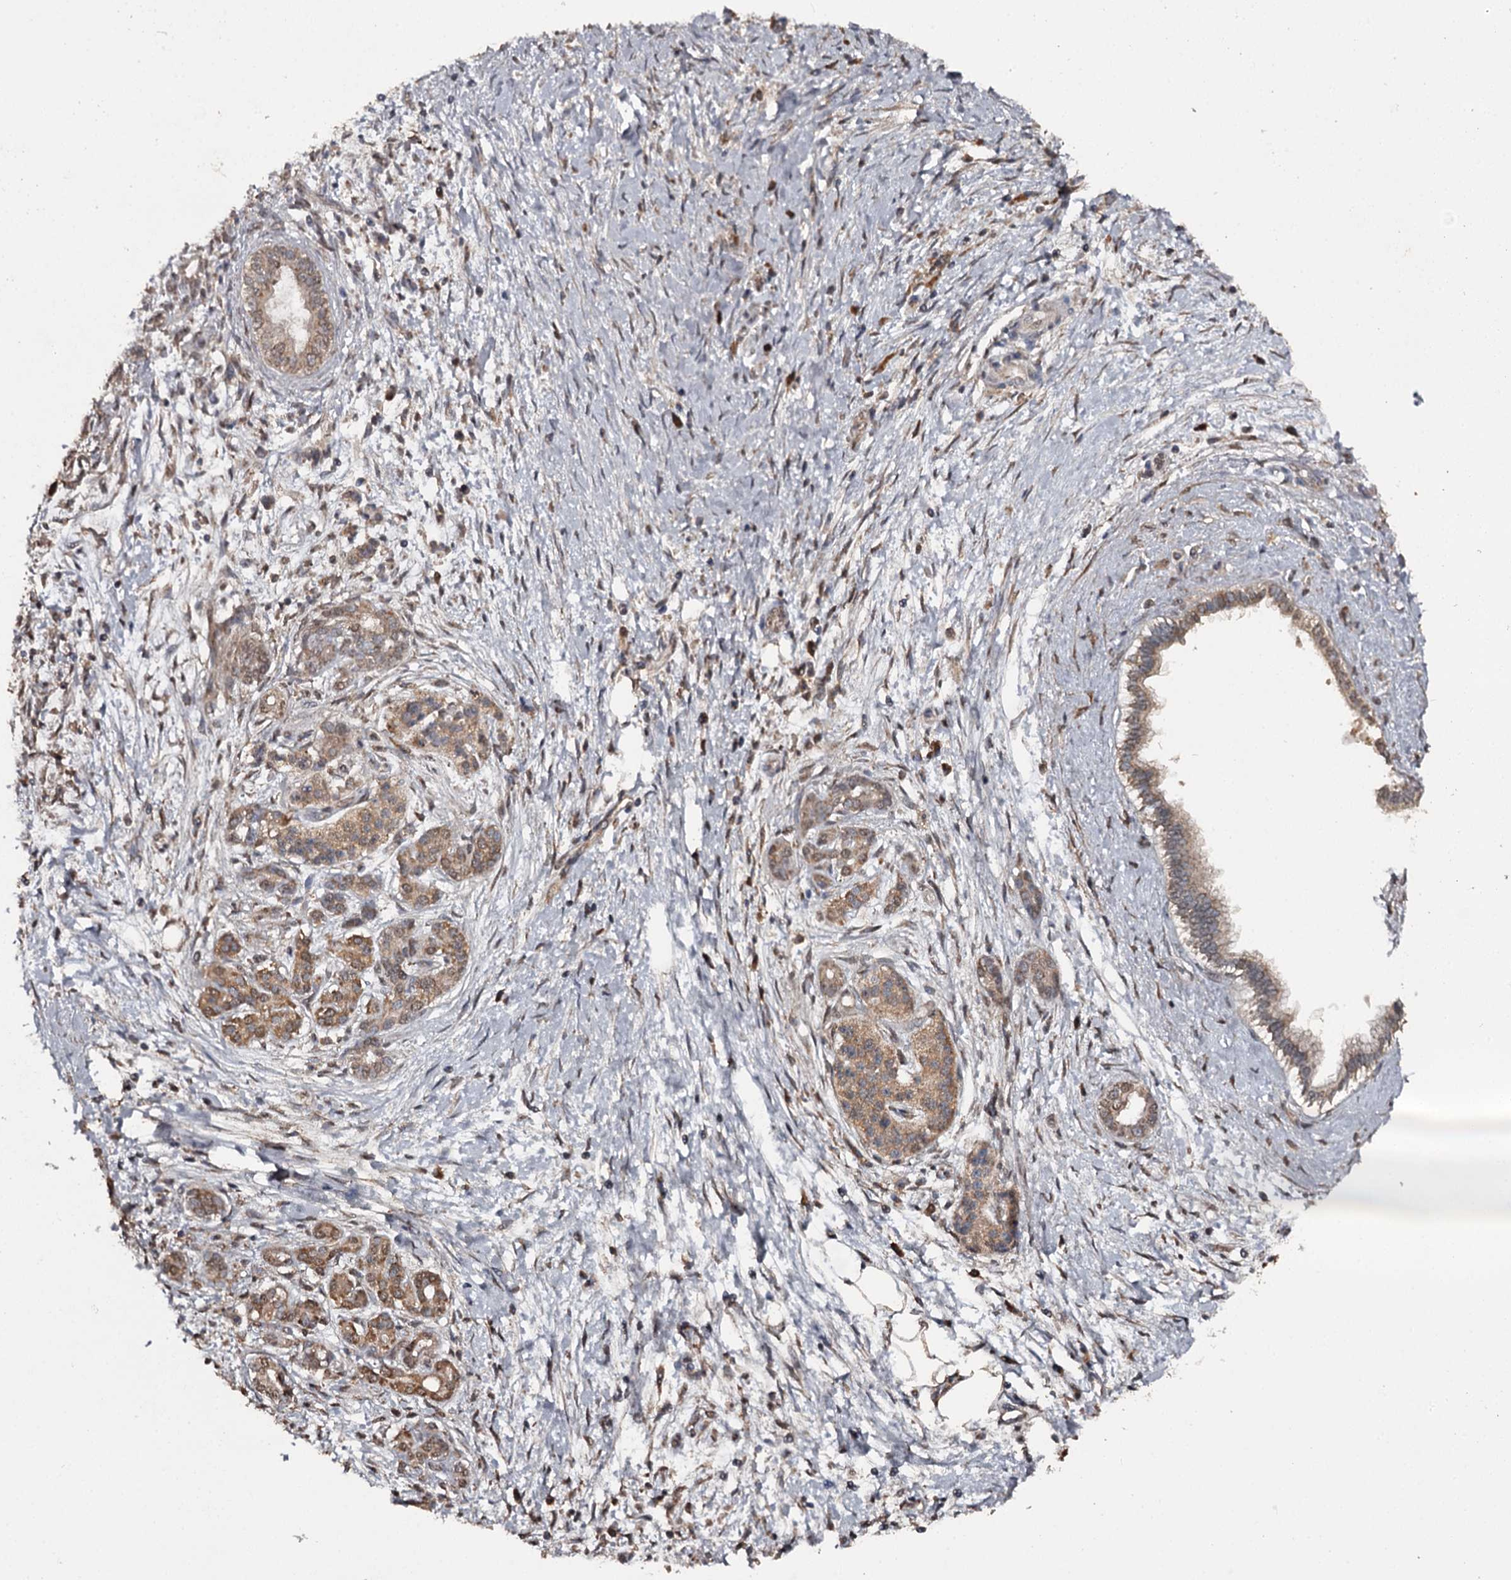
{"staining": {"intensity": "moderate", "quantity": ">75%", "location": "cytoplasmic/membranous"}, "tissue": "pancreatic cancer", "cell_type": "Tumor cells", "image_type": "cancer", "snomed": [{"axis": "morphology", "description": "Adenocarcinoma, NOS"}, {"axis": "topography", "description": "Pancreas"}], "caption": "IHC of human pancreatic cancer exhibits medium levels of moderate cytoplasmic/membranous staining in about >75% of tumor cells.", "gene": "WIPI1", "patient": {"sex": "male", "age": 58}}